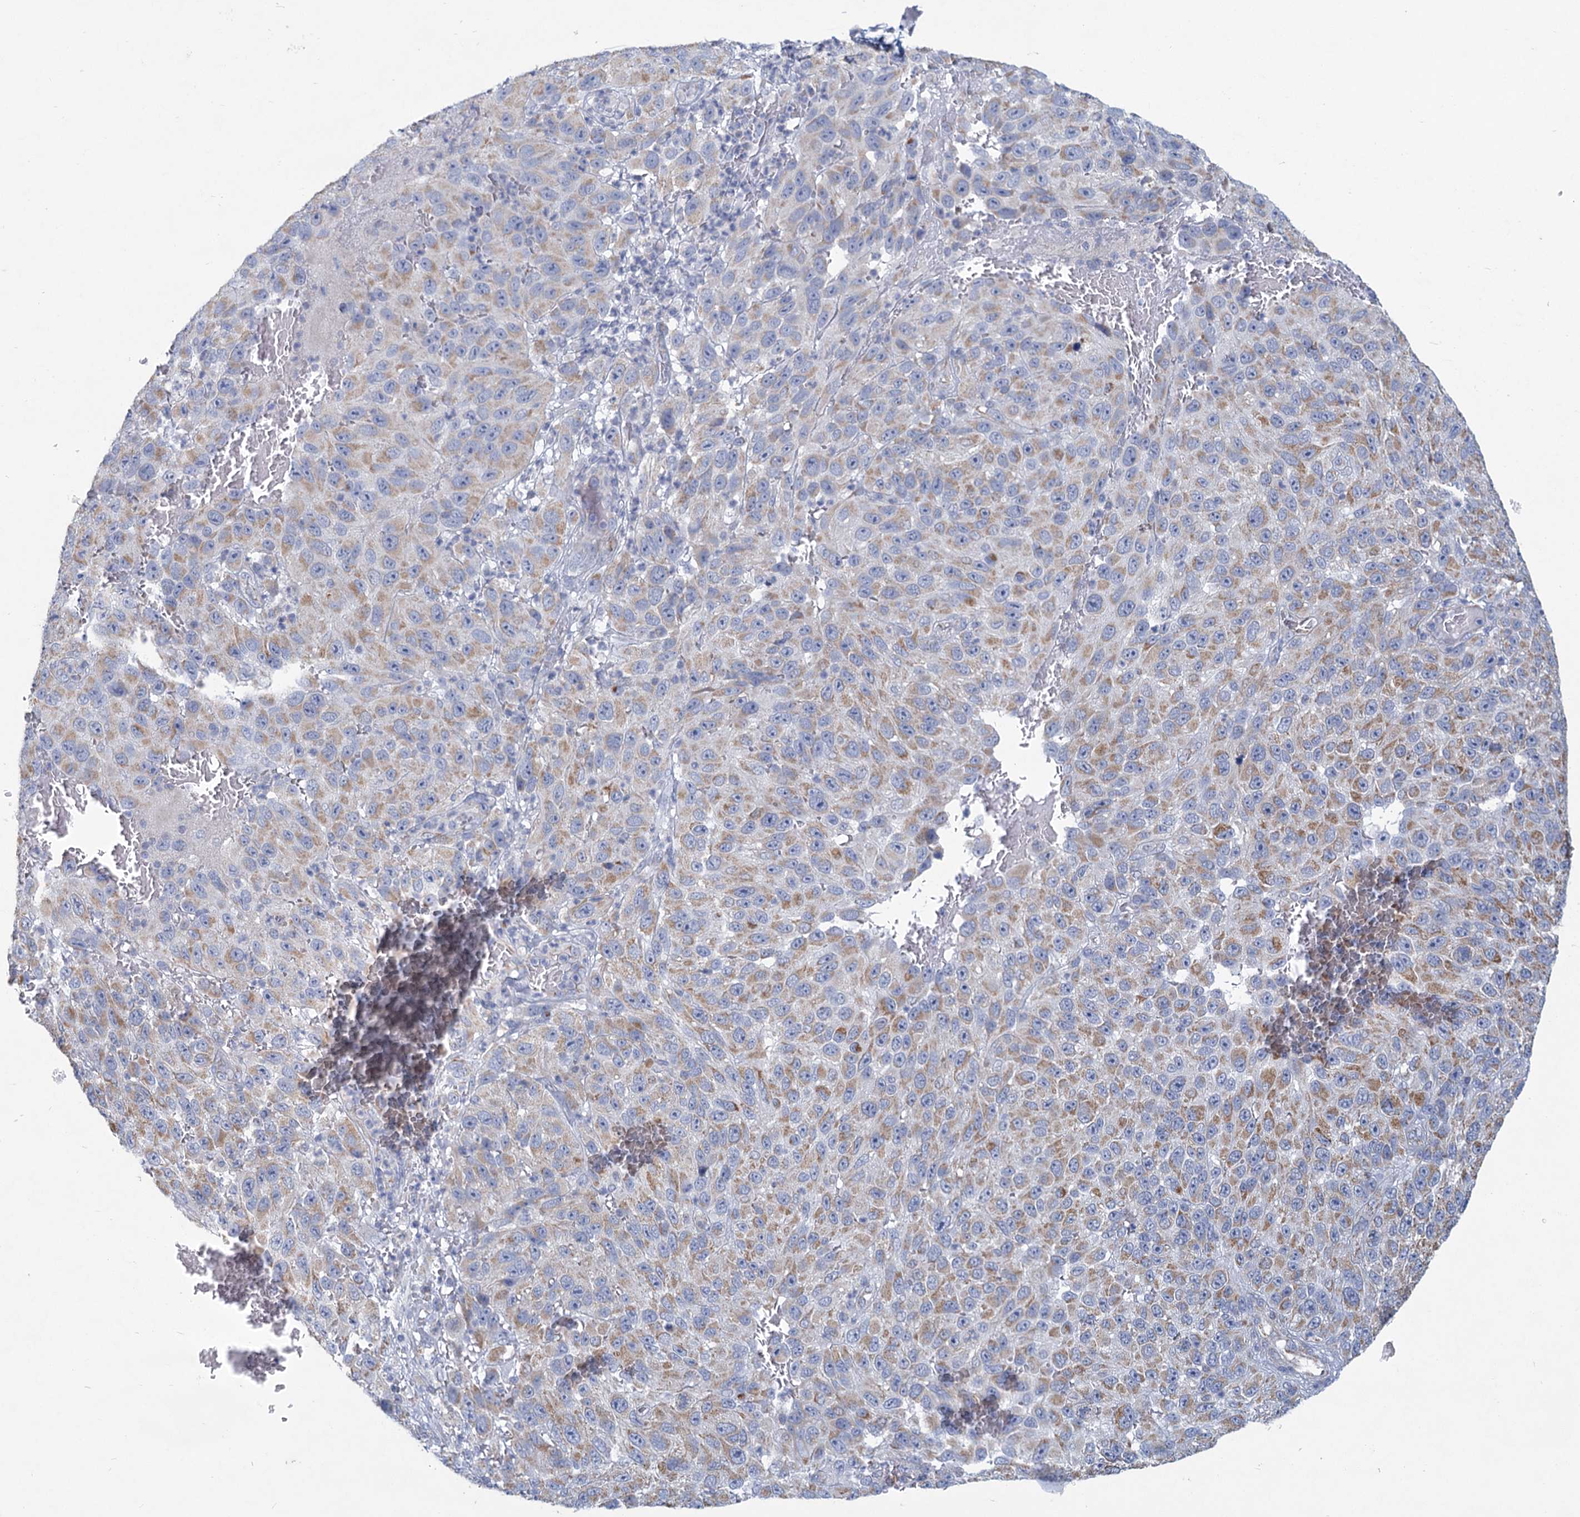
{"staining": {"intensity": "weak", "quantity": ">75%", "location": "cytoplasmic/membranous"}, "tissue": "melanoma", "cell_type": "Tumor cells", "image_type": "cancer", "snomed": [{"axis": "morphology", "description": "Malignant melanoma, NOS"}, {"axis": "topography", "description": "Skin"}], "caption": "Melanoma tissue demonstrates weak cytoplasmic/membranous positivity in approximately >75% of tumor cells, visualized by immunohistochemistry. (DAB IHC, brown staining for protein, blue staining for nuclei).", "gene": "NDUFC2", "patient": {"sex": "female", "age": 96}}